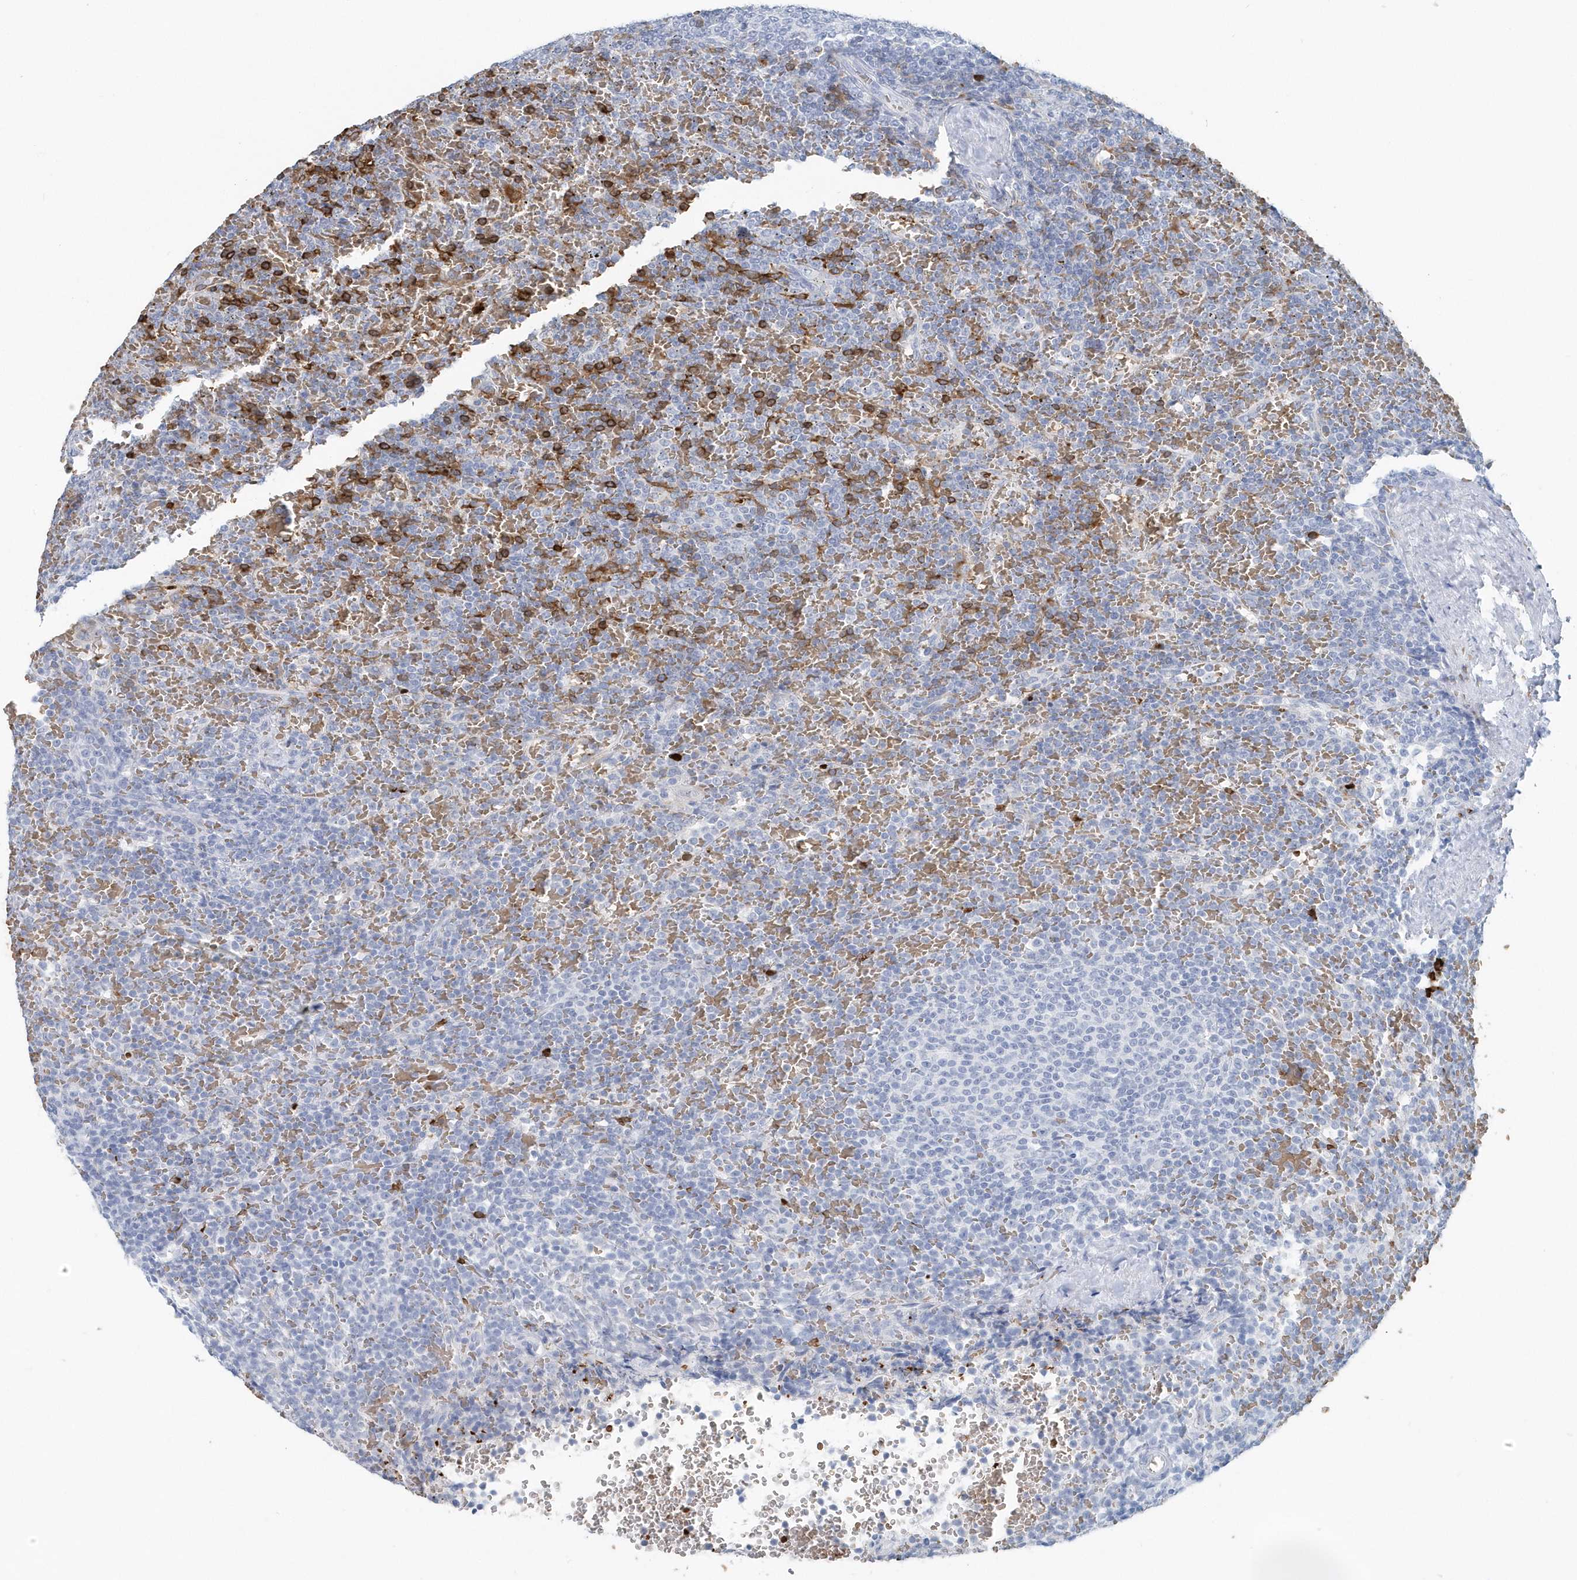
{"staining": {"intensity": "negative", "quantity": "none", "location": "none"}, "tissue": "lymphoma", "cell_type": "Tumor cells", "image_type": "cancer", "snomed": [{"axis": "morphology", "description": "Malignant lymphoma, non-Hodgkin's type, Low grade"}, {"axis": "topography", "description": "Spleen"}], "caption": "This is a photomicrograph of IHC staining of low-grade malignant lymphoma, non-Hodgkin's type, which shows no staining in tumor cells.", "gene": "HBA2", "patient": {"sex": "female", "age": 77}}